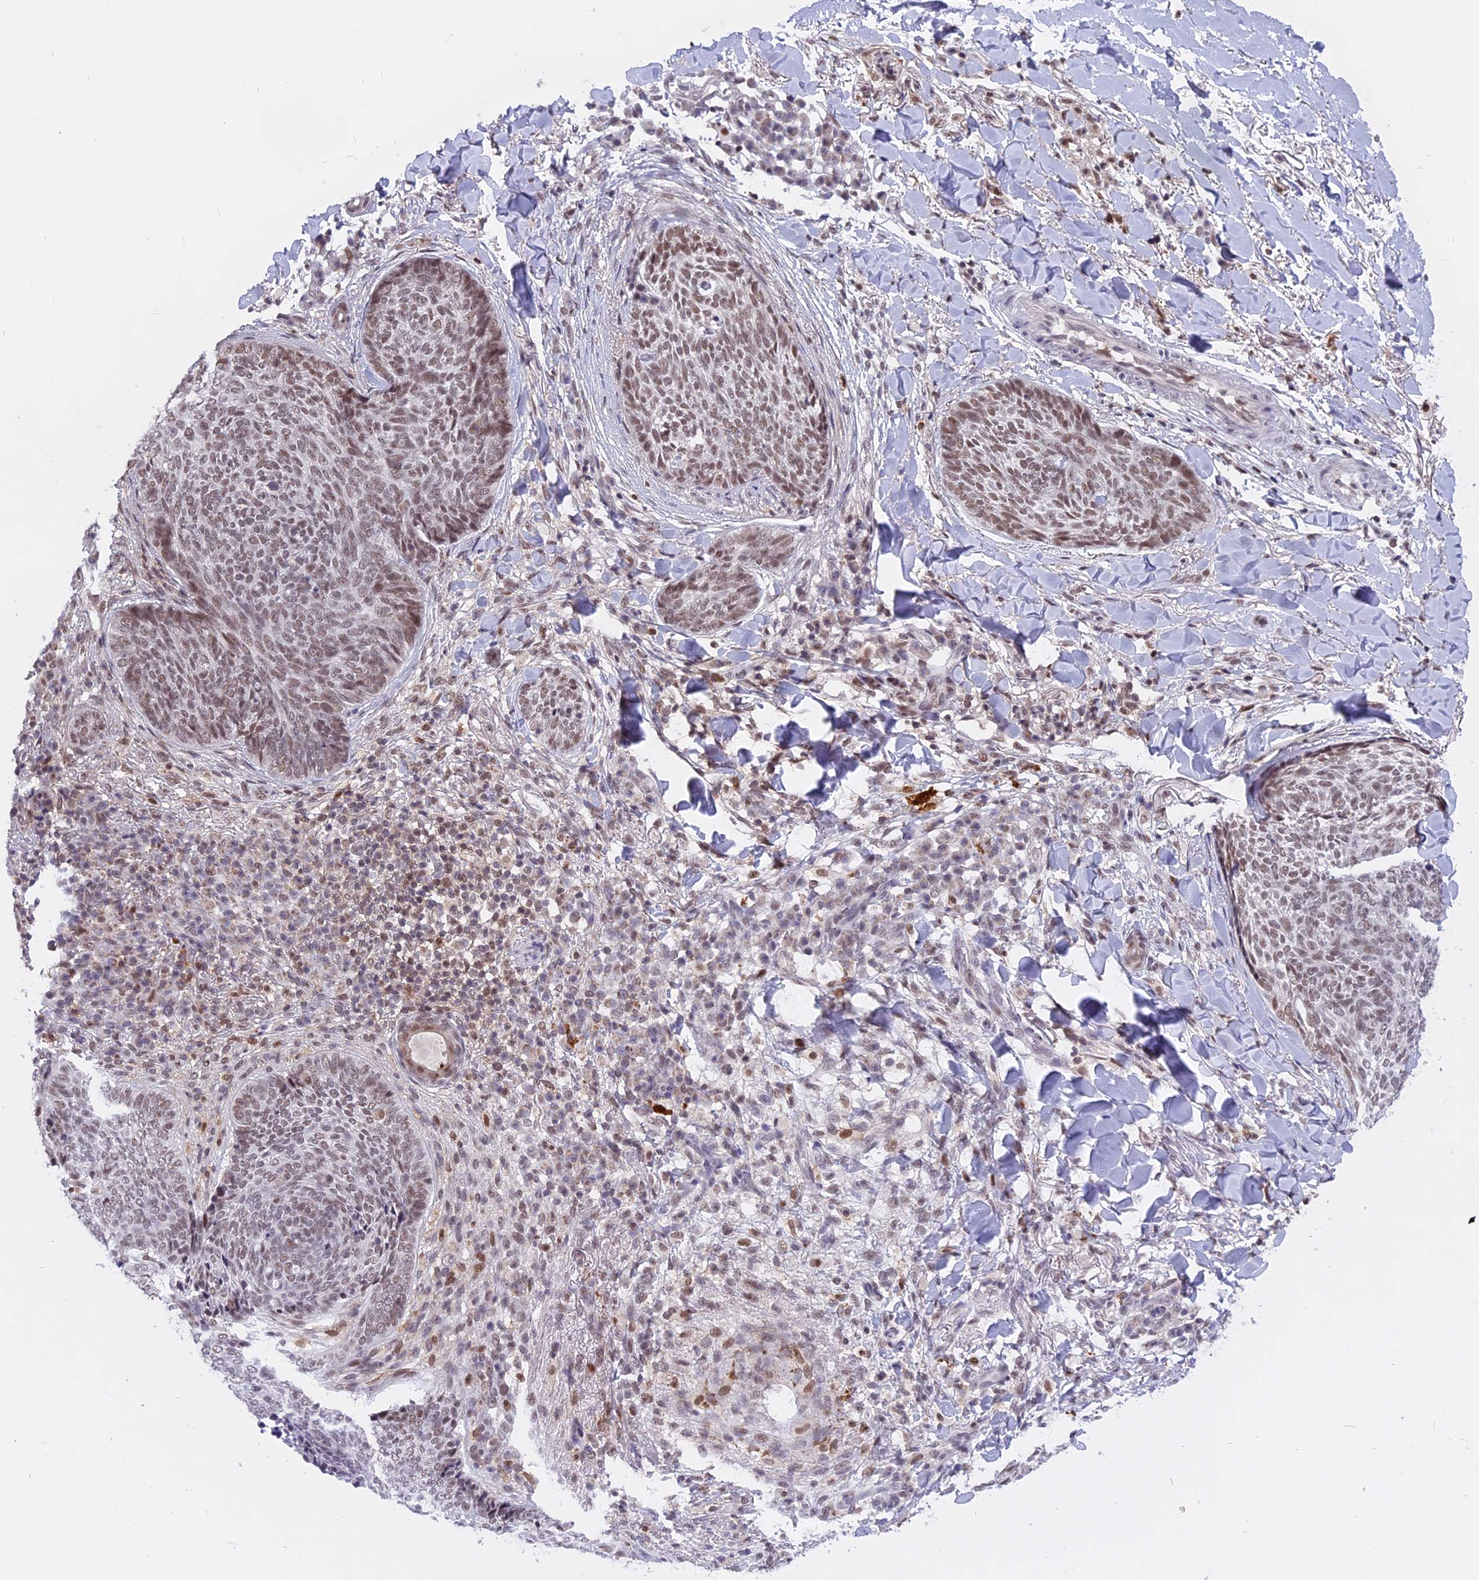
{"staining": {"intensity": "weak", "quantity": ">75%", "location": "nuclear"}, "tissue": "skin cancer", "cell_type": "Tumor cells", "image_type": "cancer", "snomed": [{"axis": "morphology", "description": "Basal cell carcinoma"}, {"axis": "topography", "description": "Skin"}], "caption": "Protein expression analysis of human basal cell carcinoma (skin) reveals weak nuclear positivity in approximately >75% of tumor cells.", "gene": "TADA3", "patient": {"sex": "male", "age": 85}}